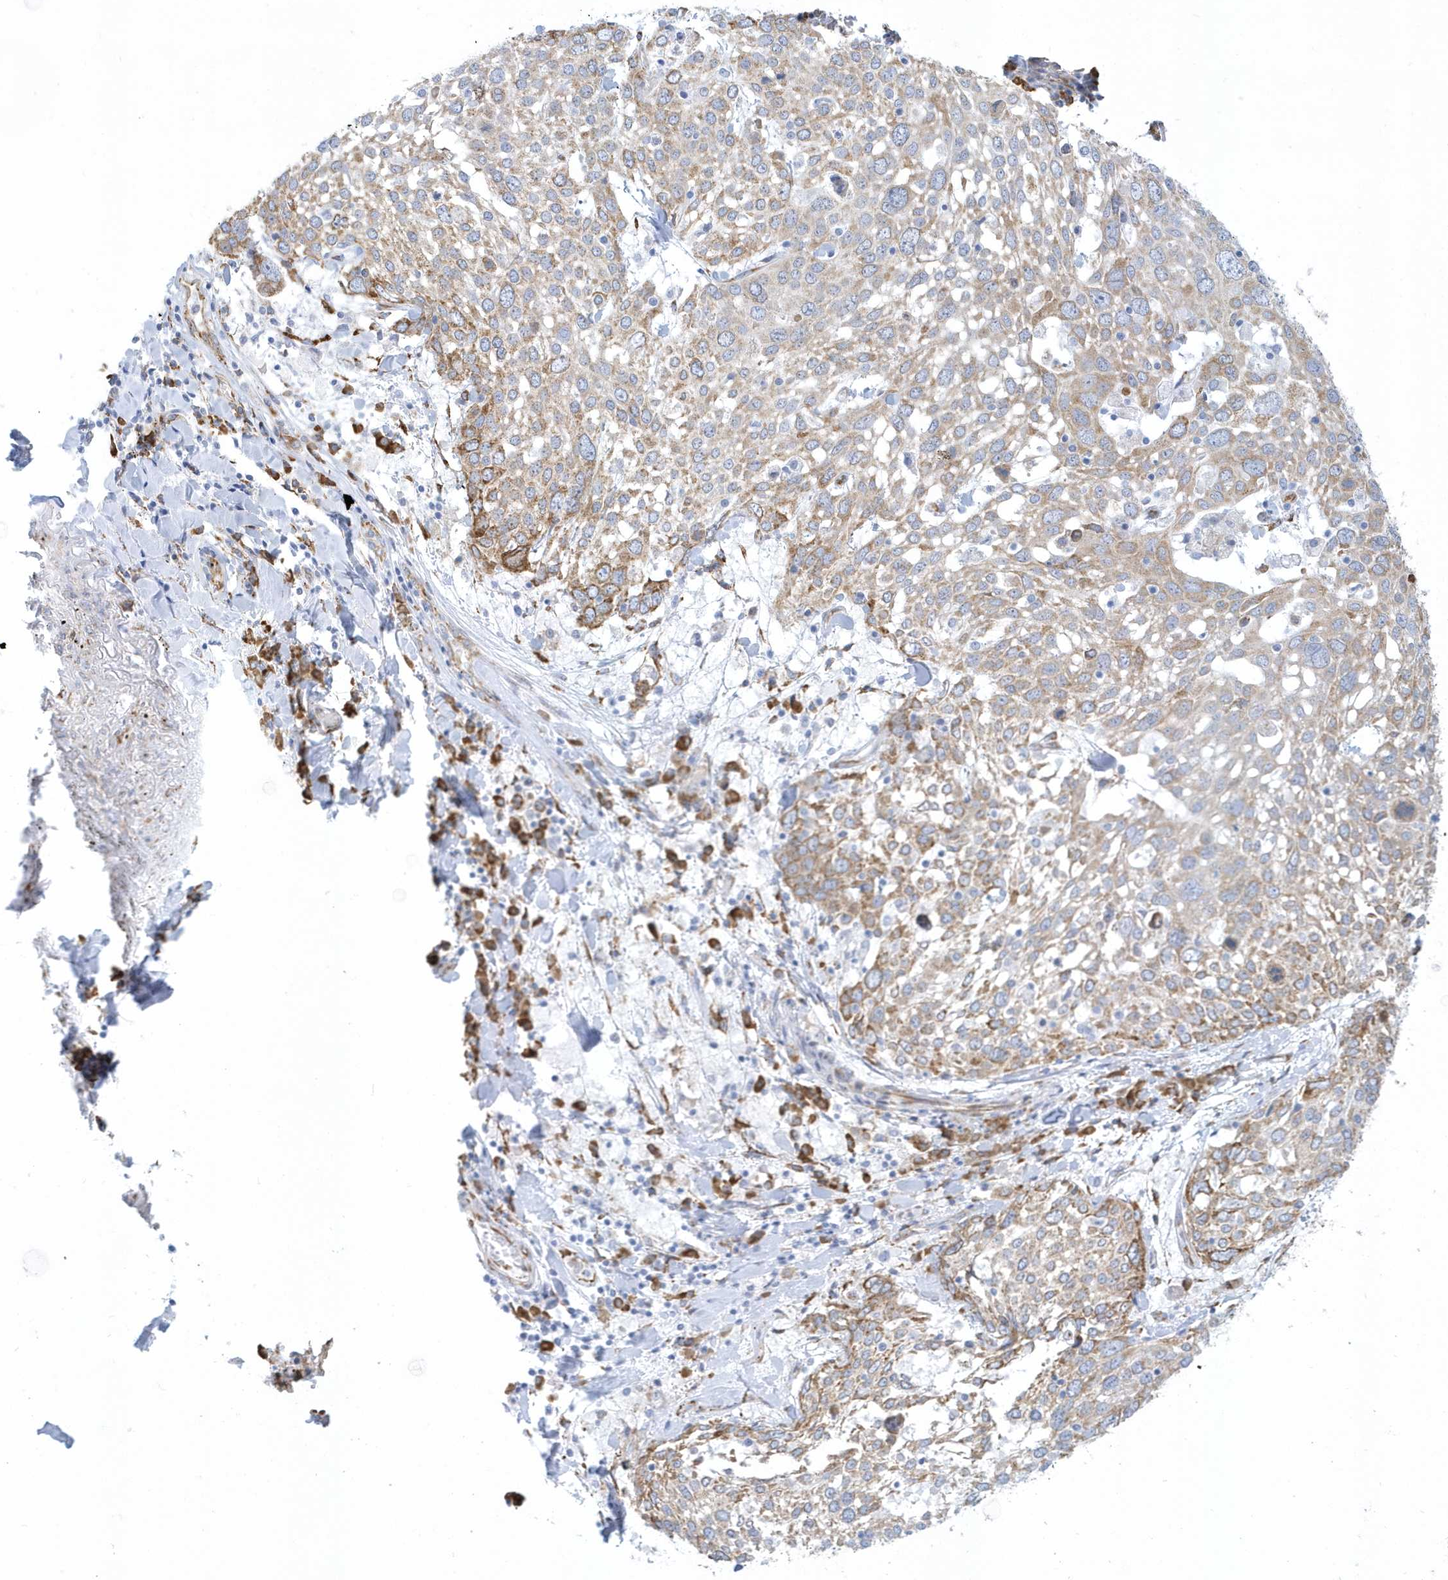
{"staining": {"intensity": "moderate", "quantity": "25%-75%", "location": "cytoplasmic/membranous"}, "tissue": "lung cancer", "cell_type": "Tumor cells", "image_type": "cancer", "snomed": [{"axis": "morphology", "description": "Squamous cell carcinoma, NOS"}, {"axis": "topography", "description": "Lung"}], "caption": "IHC histopathology image of neoplastic tissue: human squamous cell carcinoma (lung) stained using immunohistochemistry (IHC) reveals medium levels of moderate protein expression localized specifically in the cytoplasmic/membranous of tumor cells, appearing as a cytoplasmic/membranous brown color.", "gene": "DCAF1", "patient": {"sex": "male", "age": 65}}